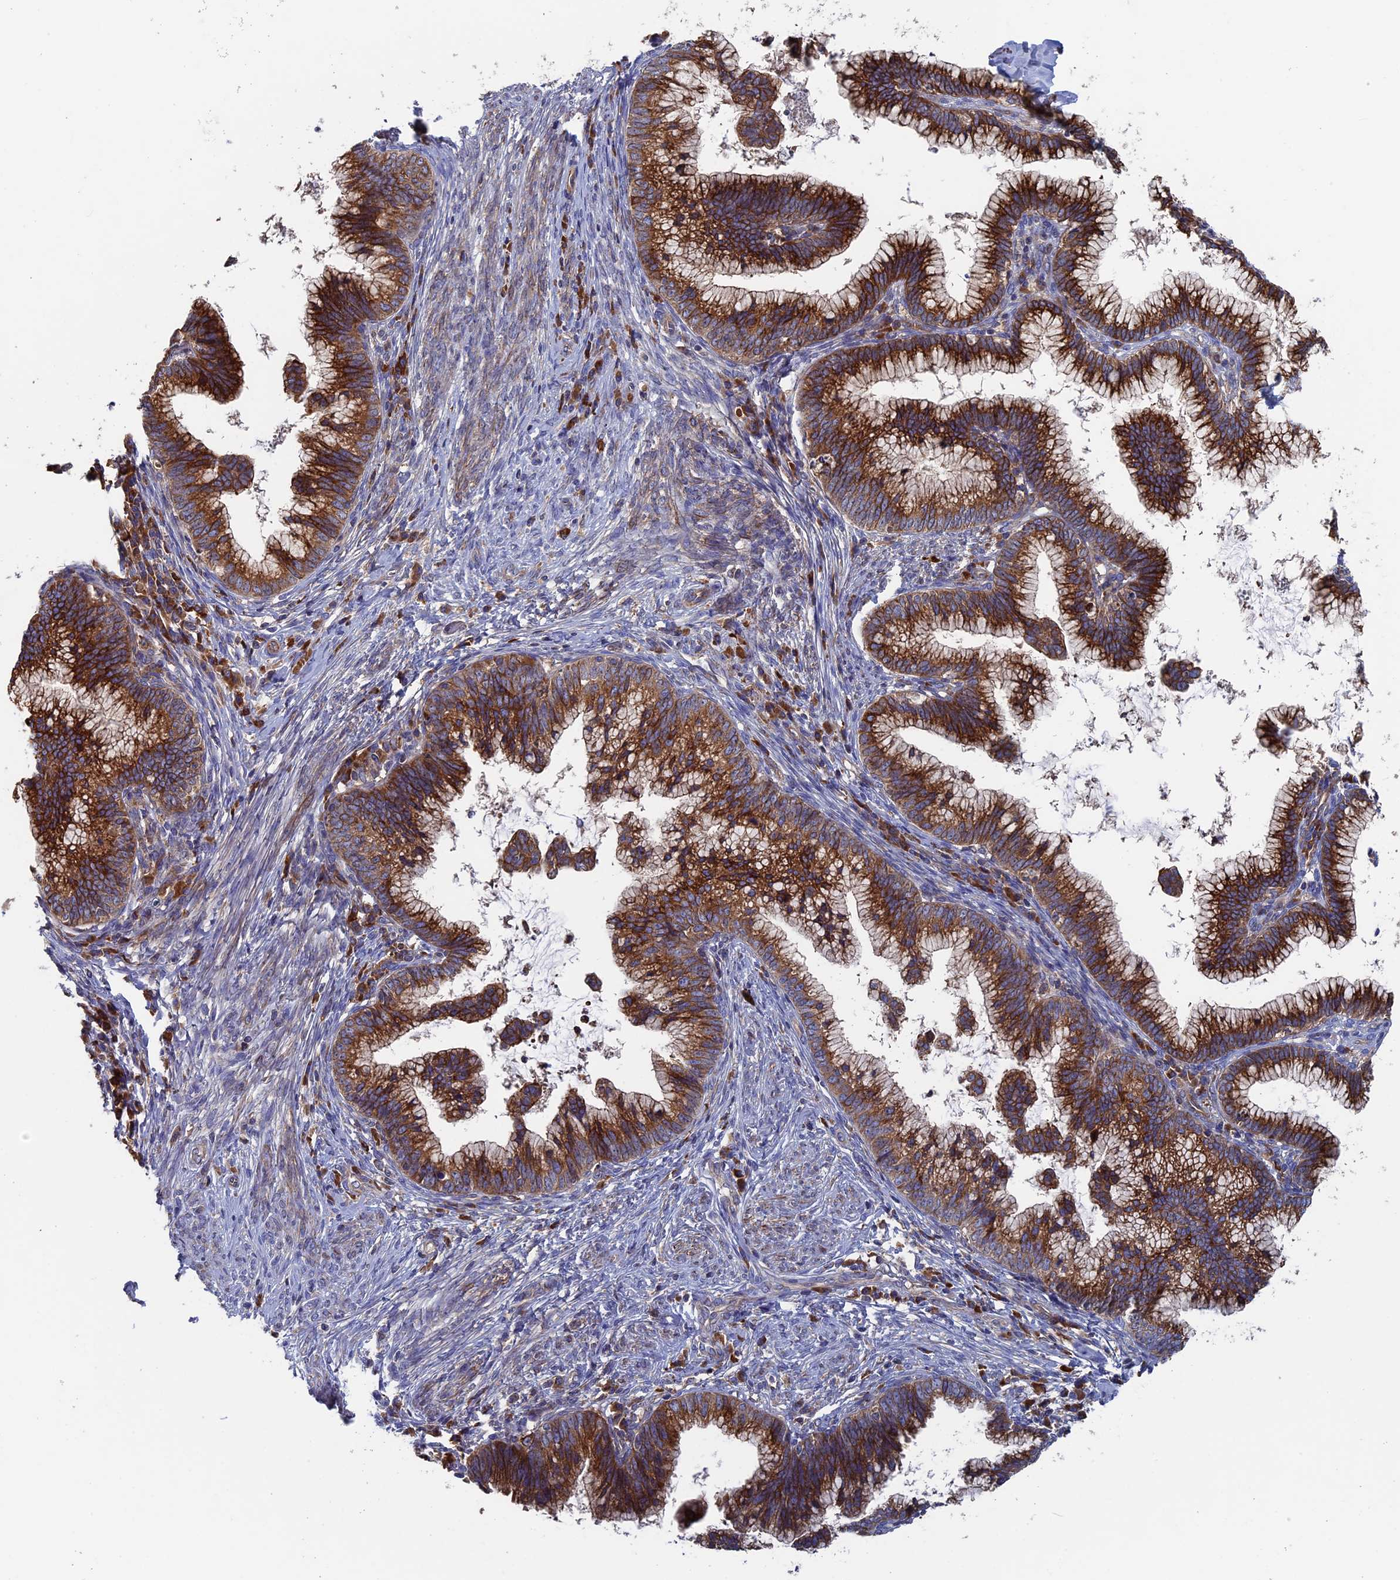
{"staining": {"intensity": "strong", "quantity": ">75%", "location": "cytoplasmic/membranous"}, "tissue": "cervical cancer", "cell_type": "Tumor cells", "image_type": "cancer", "snomed": [{"axis": "morphology", "description": "Adenocarcinoma, NOS"}, {"axis": "topography", "description": "Cervix"}], "caption": "Strong cytoplasmic/membranous staining for a protein is present in about >75% of tumor cells of cervical cancer using immunohistochemistry (IHC).", "gene": "DNAJC3", "patient": {"sex": "female", "age": 36}}